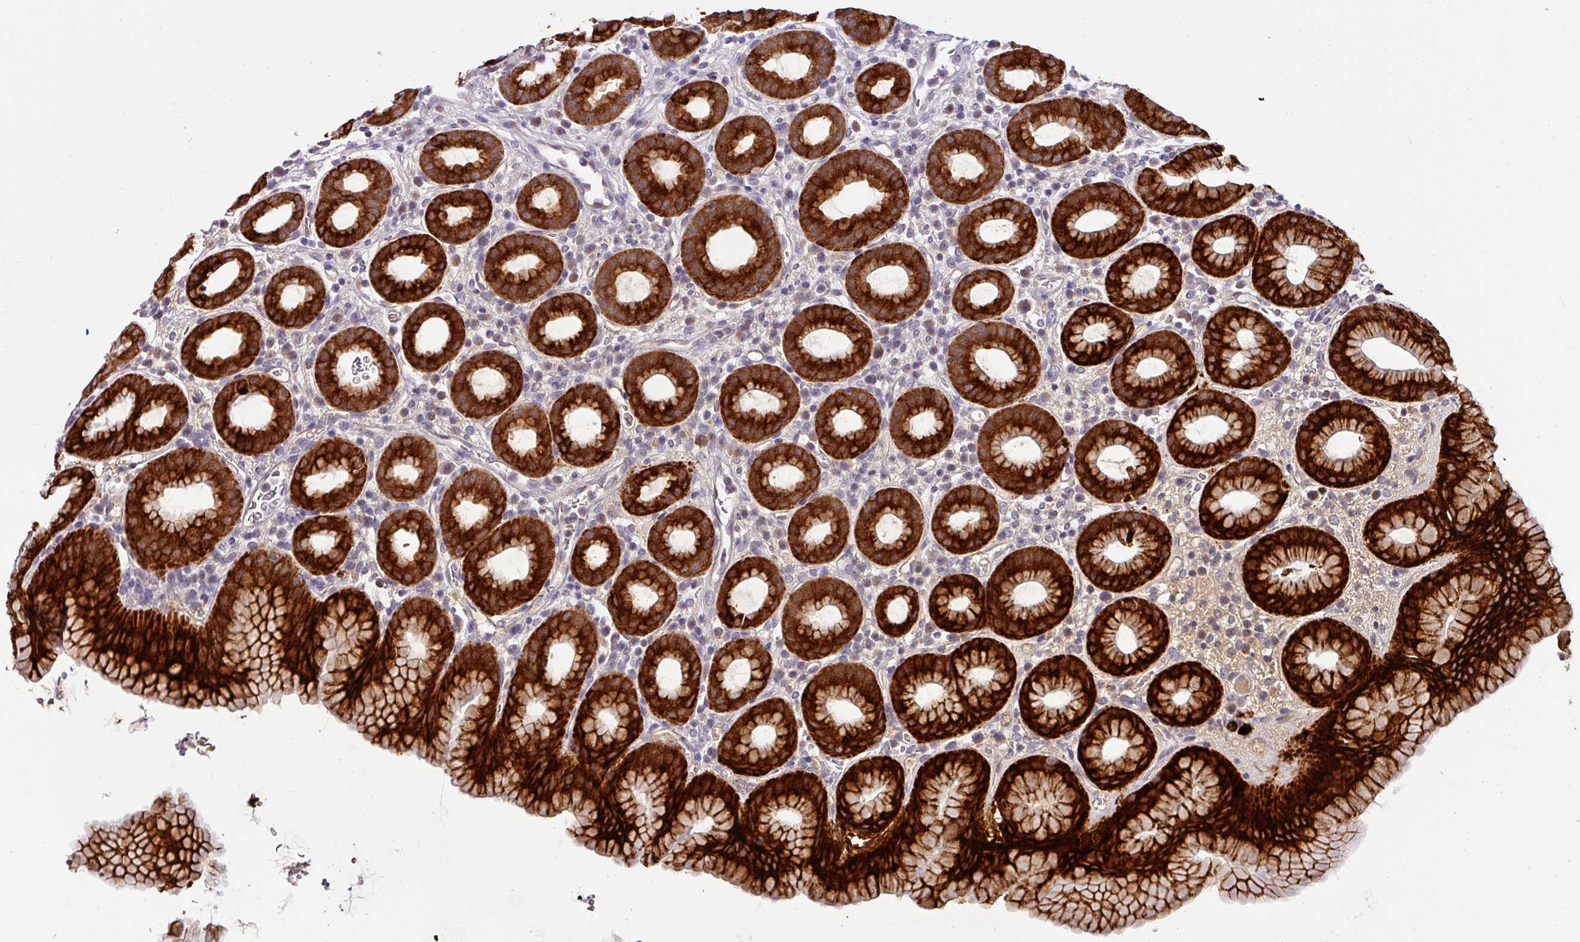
{"staining": {"intensity": "strong", "quantity": ">75%", "location": "cytoplasmic/membranous"}, "tissue": "stomach", "cell_type": "Glandular cells", "image_type": "normal", "snomed": [{"axis": "morphology", "description": "Normal tissue, NOS"}, {"axis": "topography", "description": "Stomach, upper"}, {"axis": "topography", "description": "Stomach, lower"}, {"axis": "topography", "description": "Small intestine"}], "caption": "IHC (DAB (3,3'-diaminobenzidine)) staining of normal human stomach demonstrates strong cytoplasmic/membranous protein expression in approximately >75% of glandular cells. The staining was performed using DAB (3,3'-diaminobenzidine) to visualize the protein expression in brown, while the nuclei were stained in blue with hematoxylin (Magnification: 20x).", "gene": "NAPSA", "patient": {"sex": "male", "age": 68}}